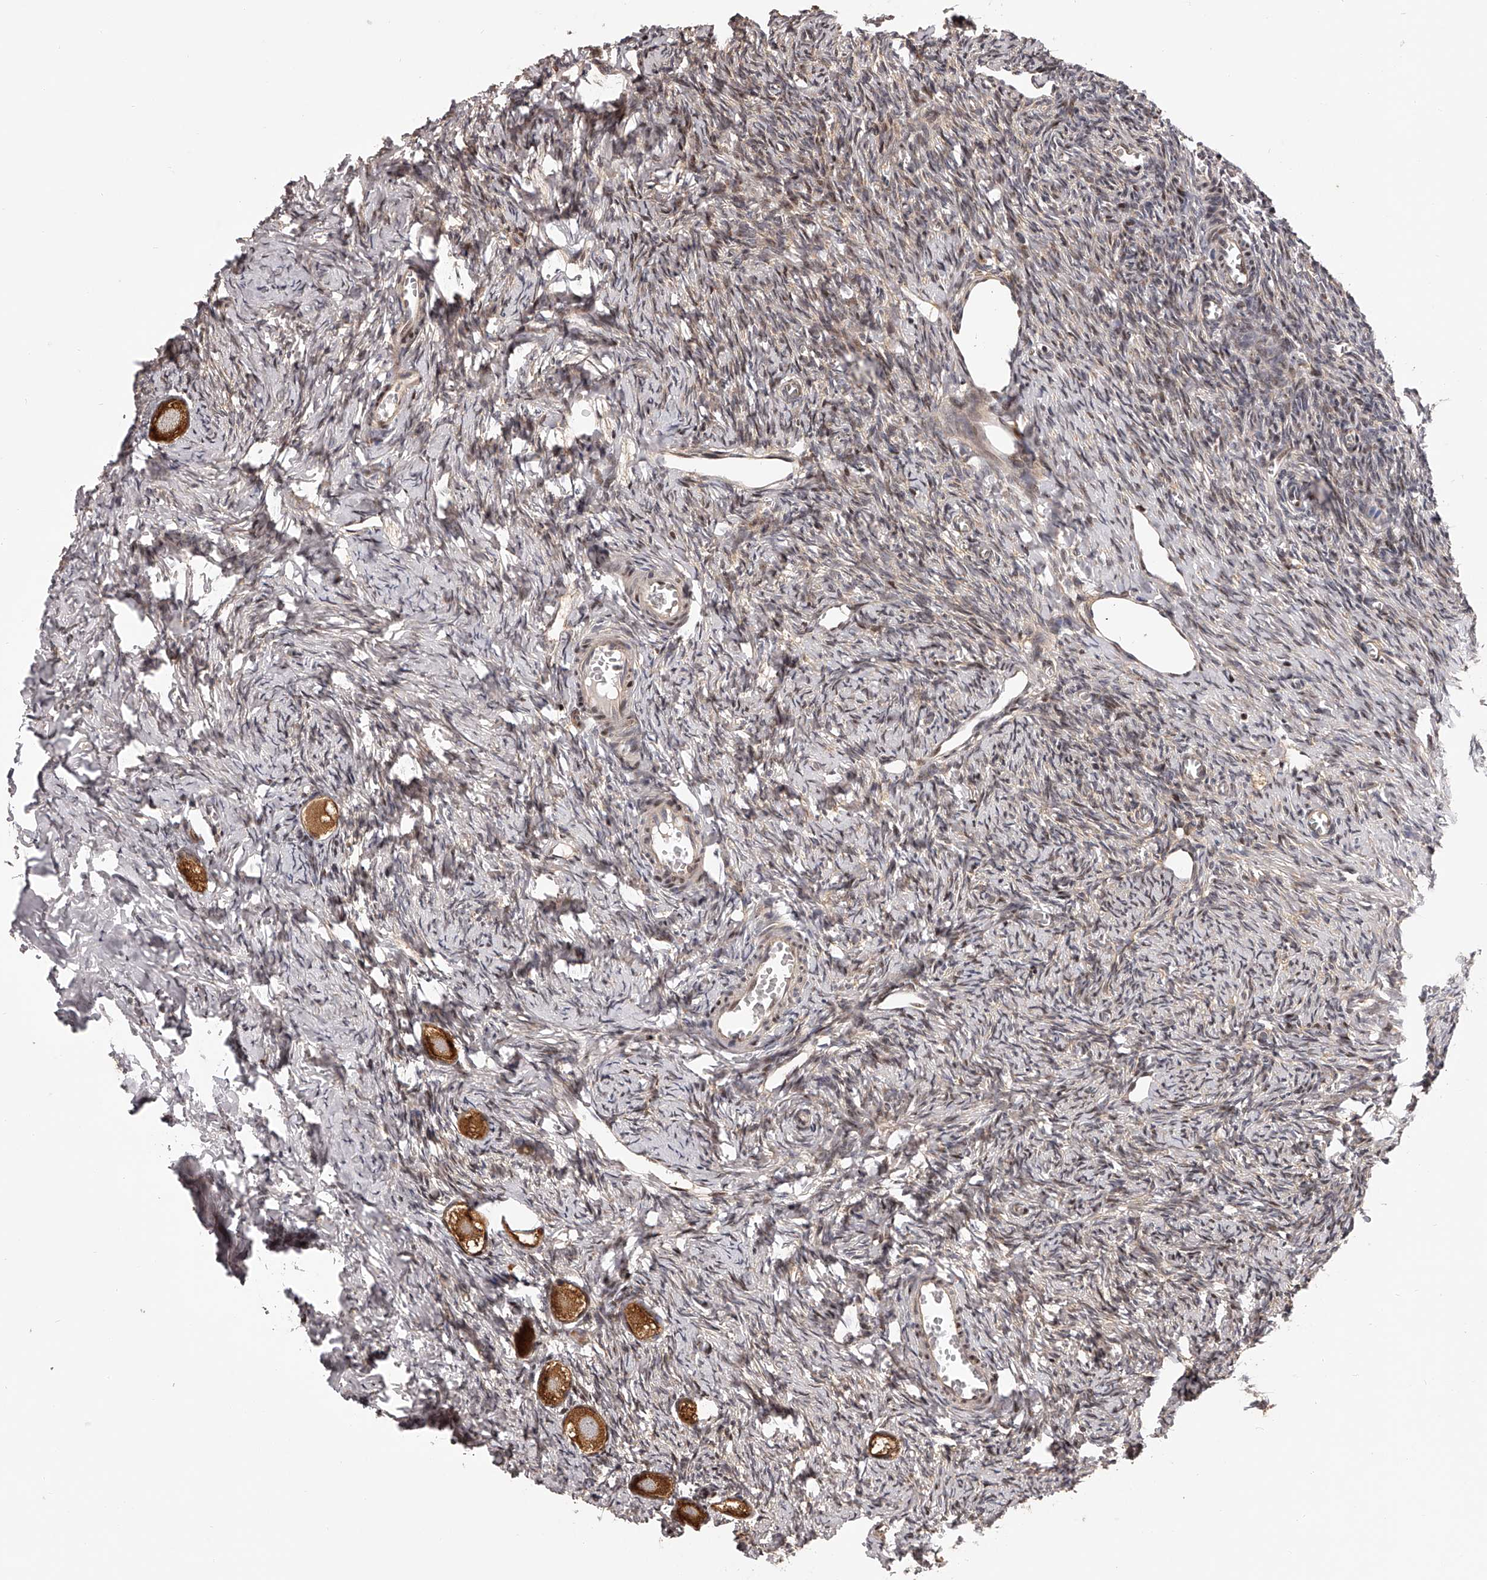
{"staining": {"intensity": "strong", "quantity": ">75%", "location": "cytoplasmic/membranous"}, "tissue": "ovary", "cell_type": "Follicle cells", "image_type": "normal", "snomed": [{"axis": "morphology", "description": "Normal tissue, NOS"}, {"axis": "topography", "description": "Ovary"}], "caption": "The micrograph shows immunohistochemical staining of unremarkable ovary. There is strong cytoplasmic/membranous expression is present in about >75% of follicle cells.", "gene": "PFDN2", "patient": {"sex": "female", "age": 27}}